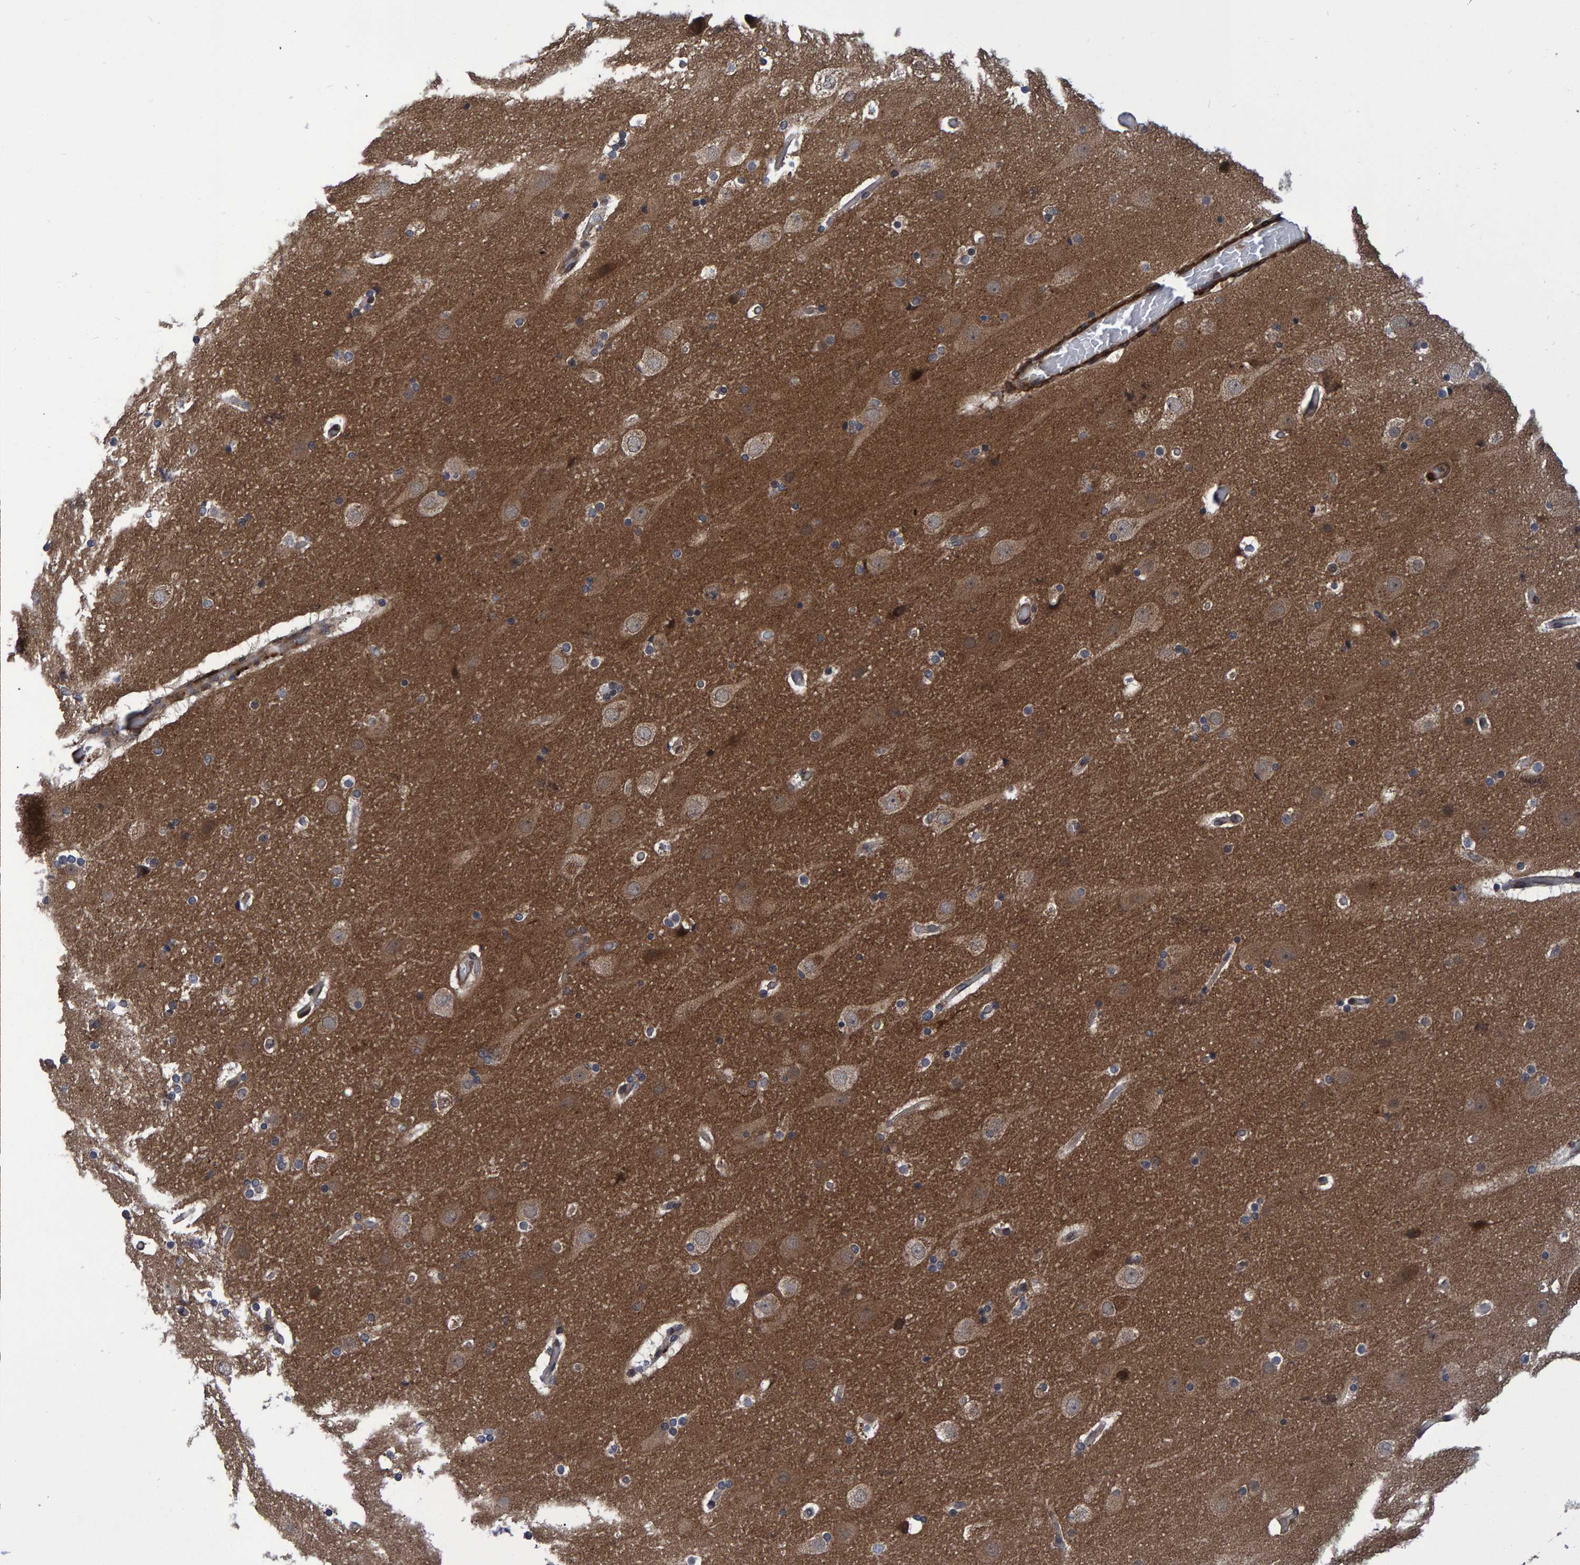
{"staining": {"intensity": "moderate", "quantity": ">75%", "location": "cytoplasmic/membranous"}, "tissue": "cerebral cortex", "cell_type": "Endothelial cells", "image_type": "normal", "snomed": [{"axis": "morphology", "description": "Normal tissue, NOS"}, {"axis": "topography", "description": "Cerebral cortex"}], "caption": "Immunohistochemistry (IHC) histopathology image of benign human cerebral cortex stained for a protein (brown), which shows medium levels of moderate cytoplasmic/membranous staining in about >75% of endothelial cells.", "gene": "ATP6V1H", "patient": {"sex": "male", "age": 57}}